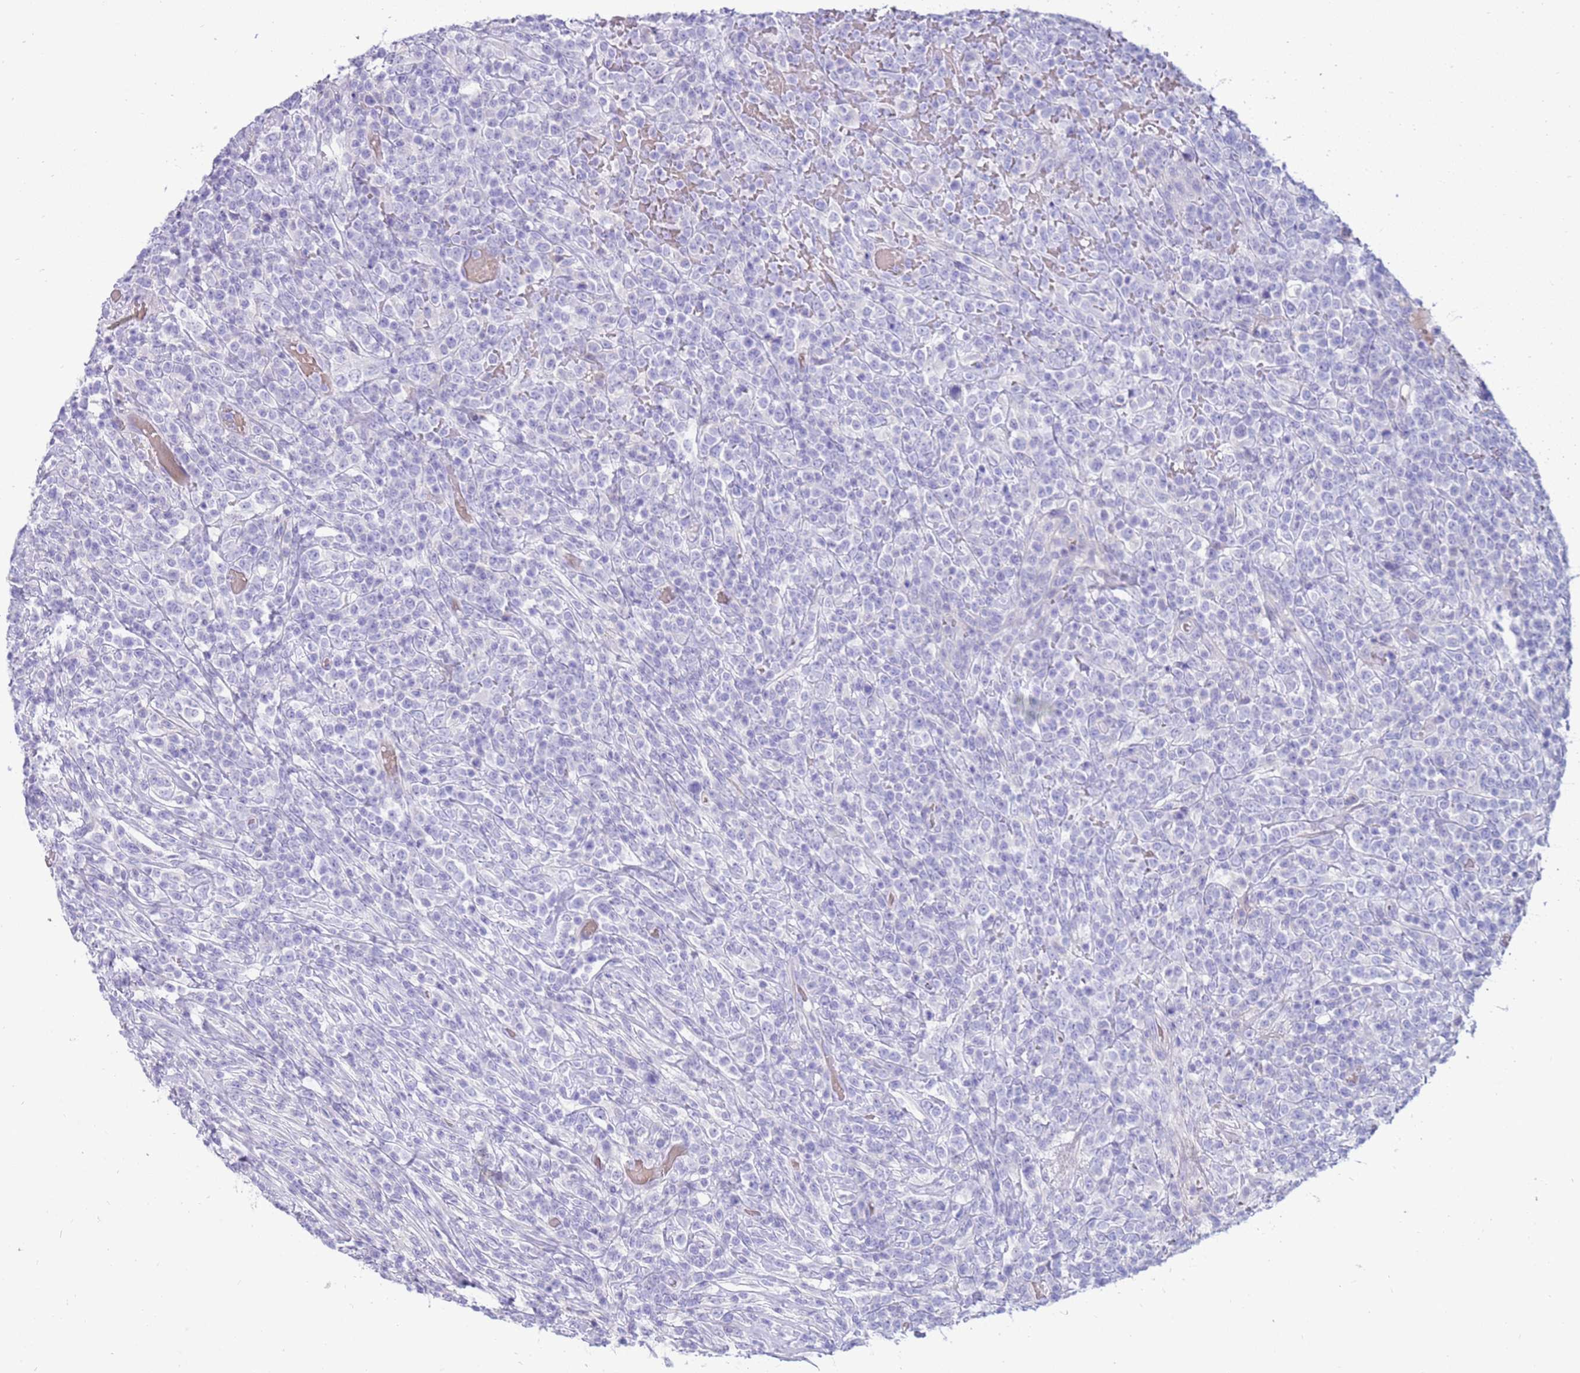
{"staining": {"intensity": "negative", "quantity": "none", "location": "none"}, "tissue": "lymphoma", "cell_type": "Tumor cells", "image_type": "cancer", "snomed": [{"axis": "morphology", "description": "Malignant lymphoma, non-Hodgkin's type, High grade"}, {"axis": "topography", "description": "Colon"}], "caption": "An immunohistochemistry (IHC) histopathology image of lymphoma is shown. There is no staining in tumor cells of lymphoma.", "gene": "EVPLL", "patient": {"sex": "female", "age": 53}}